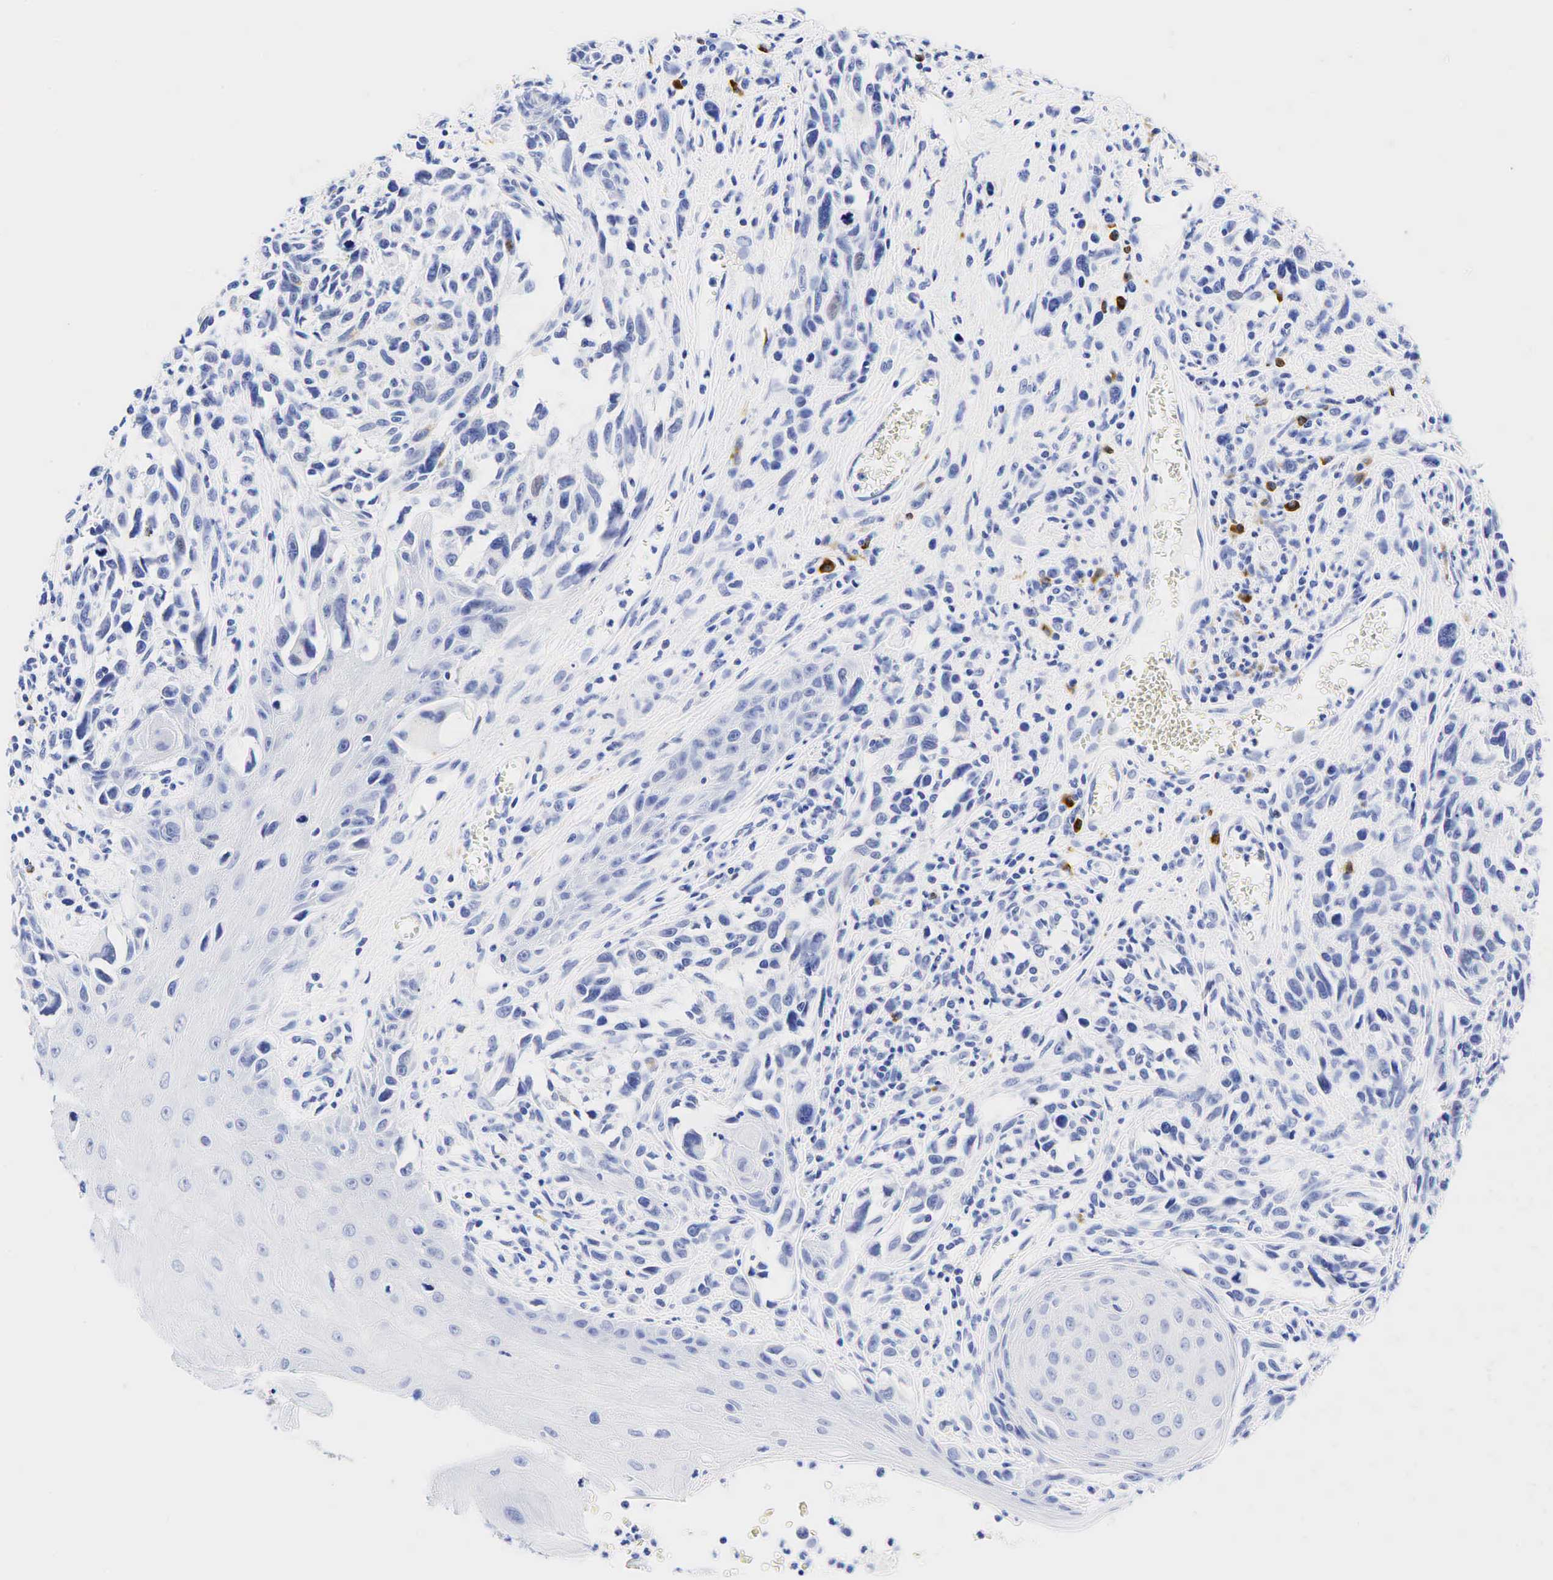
{"staining": {"intensity": "negative", "quantity": "none", "location": "none"}, "tissue": "melanoma", "cell_type": "Tumor cells", "image_type": "cancer", "snomed": [{"axis": "morphology", "description": "Malignant melanoma, NOS"}, {"axis": "topography", "description": "Skin"}], "caption": "Immunohistochemical staining of human melanoma displays no significant expression in tumor cells. (IHC, brightfield microscopy, high magnification).", "gene": "CD79A", "patient": {"sex": "female", "age": 82}}